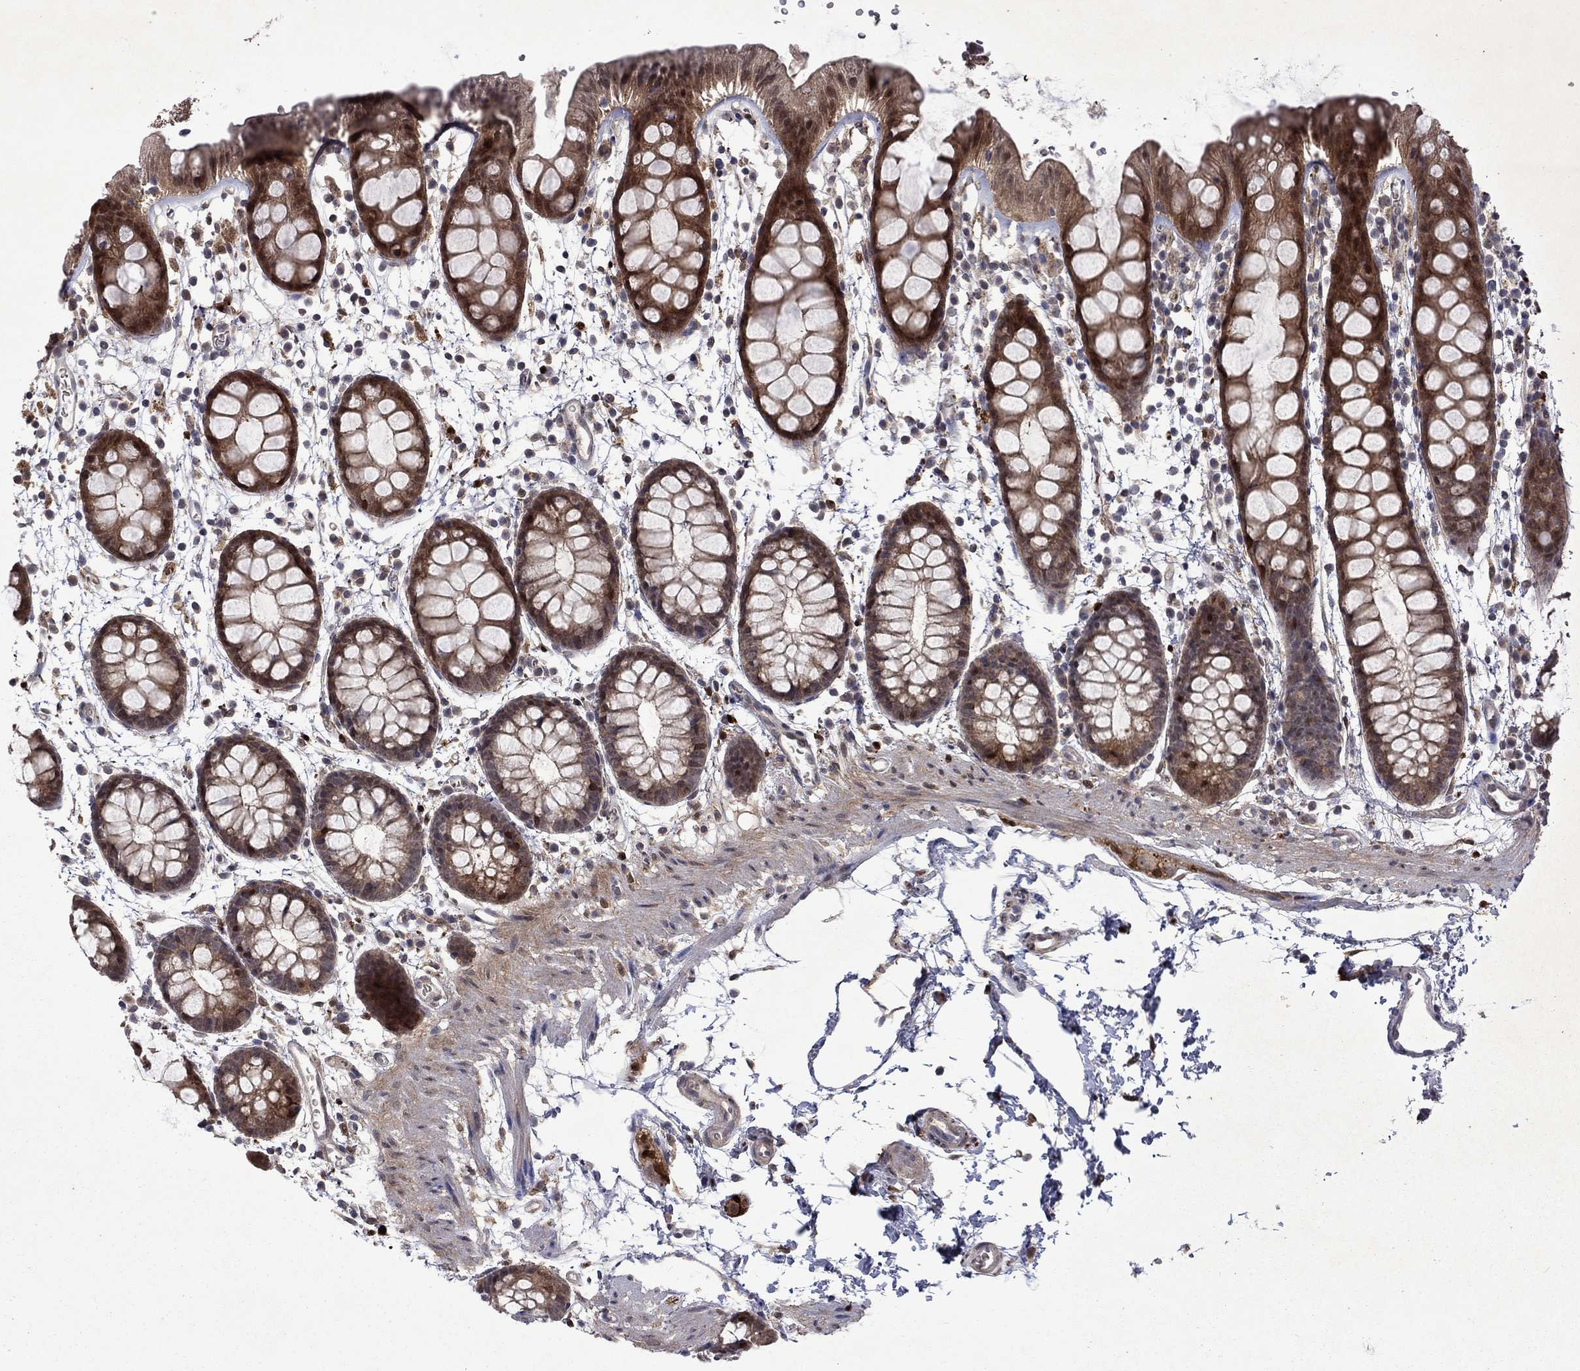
{"staining": {"intensity": "strong", "quantity": "25%-75%", "location": "cytoplasmic/membranous"}, "tissue": "rectum", "cell_type": "Glandular cells", "image_type": "normal", "snomed": [{"axis": "morphology", "description": "Normal tissue, NOS"}, {"axis": "topography", "description": "Rectum"}], "caption": "Immunohistochemistry staining of normal rectum, which reveals high levels of strong cytoplasmic/membranous staining in approximately 25%-75% of glandular cells indicating strong cytoplasmic/membranous protein positivity. The staining was performed using DAB (brown) for protein detection and nuclei were counterstained in hematoxylin (blue).", "gene": "CBR1", "patient": {"sex": "male", "age": 57}}